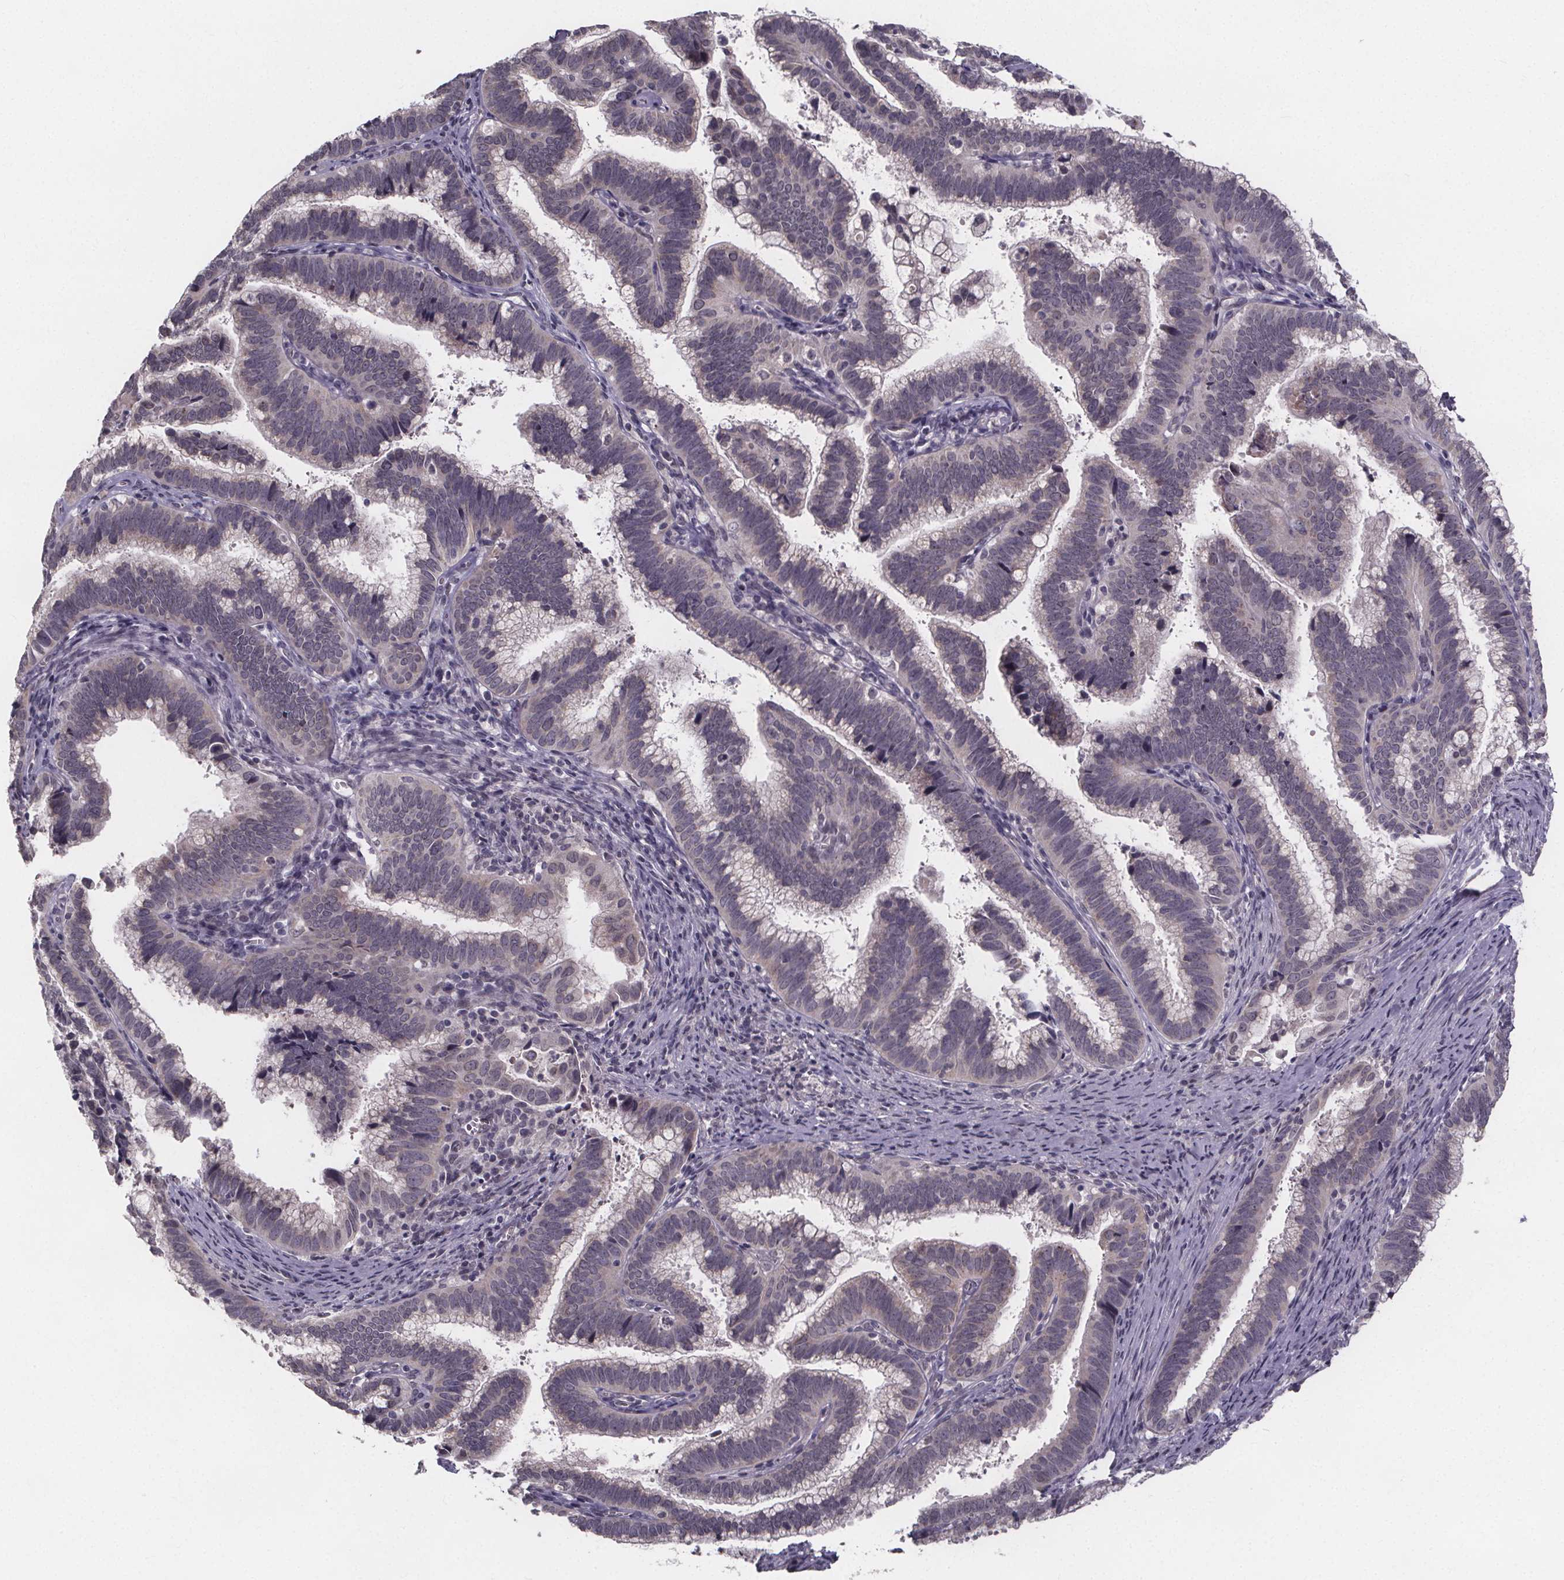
{"staining": {"intensity": "weak", "quantity": "<25%", "location": "cytoplasmic/membranous"}, "tissue": "cervical cancer", "cell_type": "Tumor cells", "image_type": "cancer", "snomed": [{"axis": "morphology", "description": "Adenocarcinoma, NOS"}, {"axis": "topography", "description": "Cervix"}], "caption": "An image of adenocarcinoma (cervical) stained for a protein reveals no brown staining in tumor cells.", "gene": "FAM181B", "patient": {"sex": "female", "age": 61}}